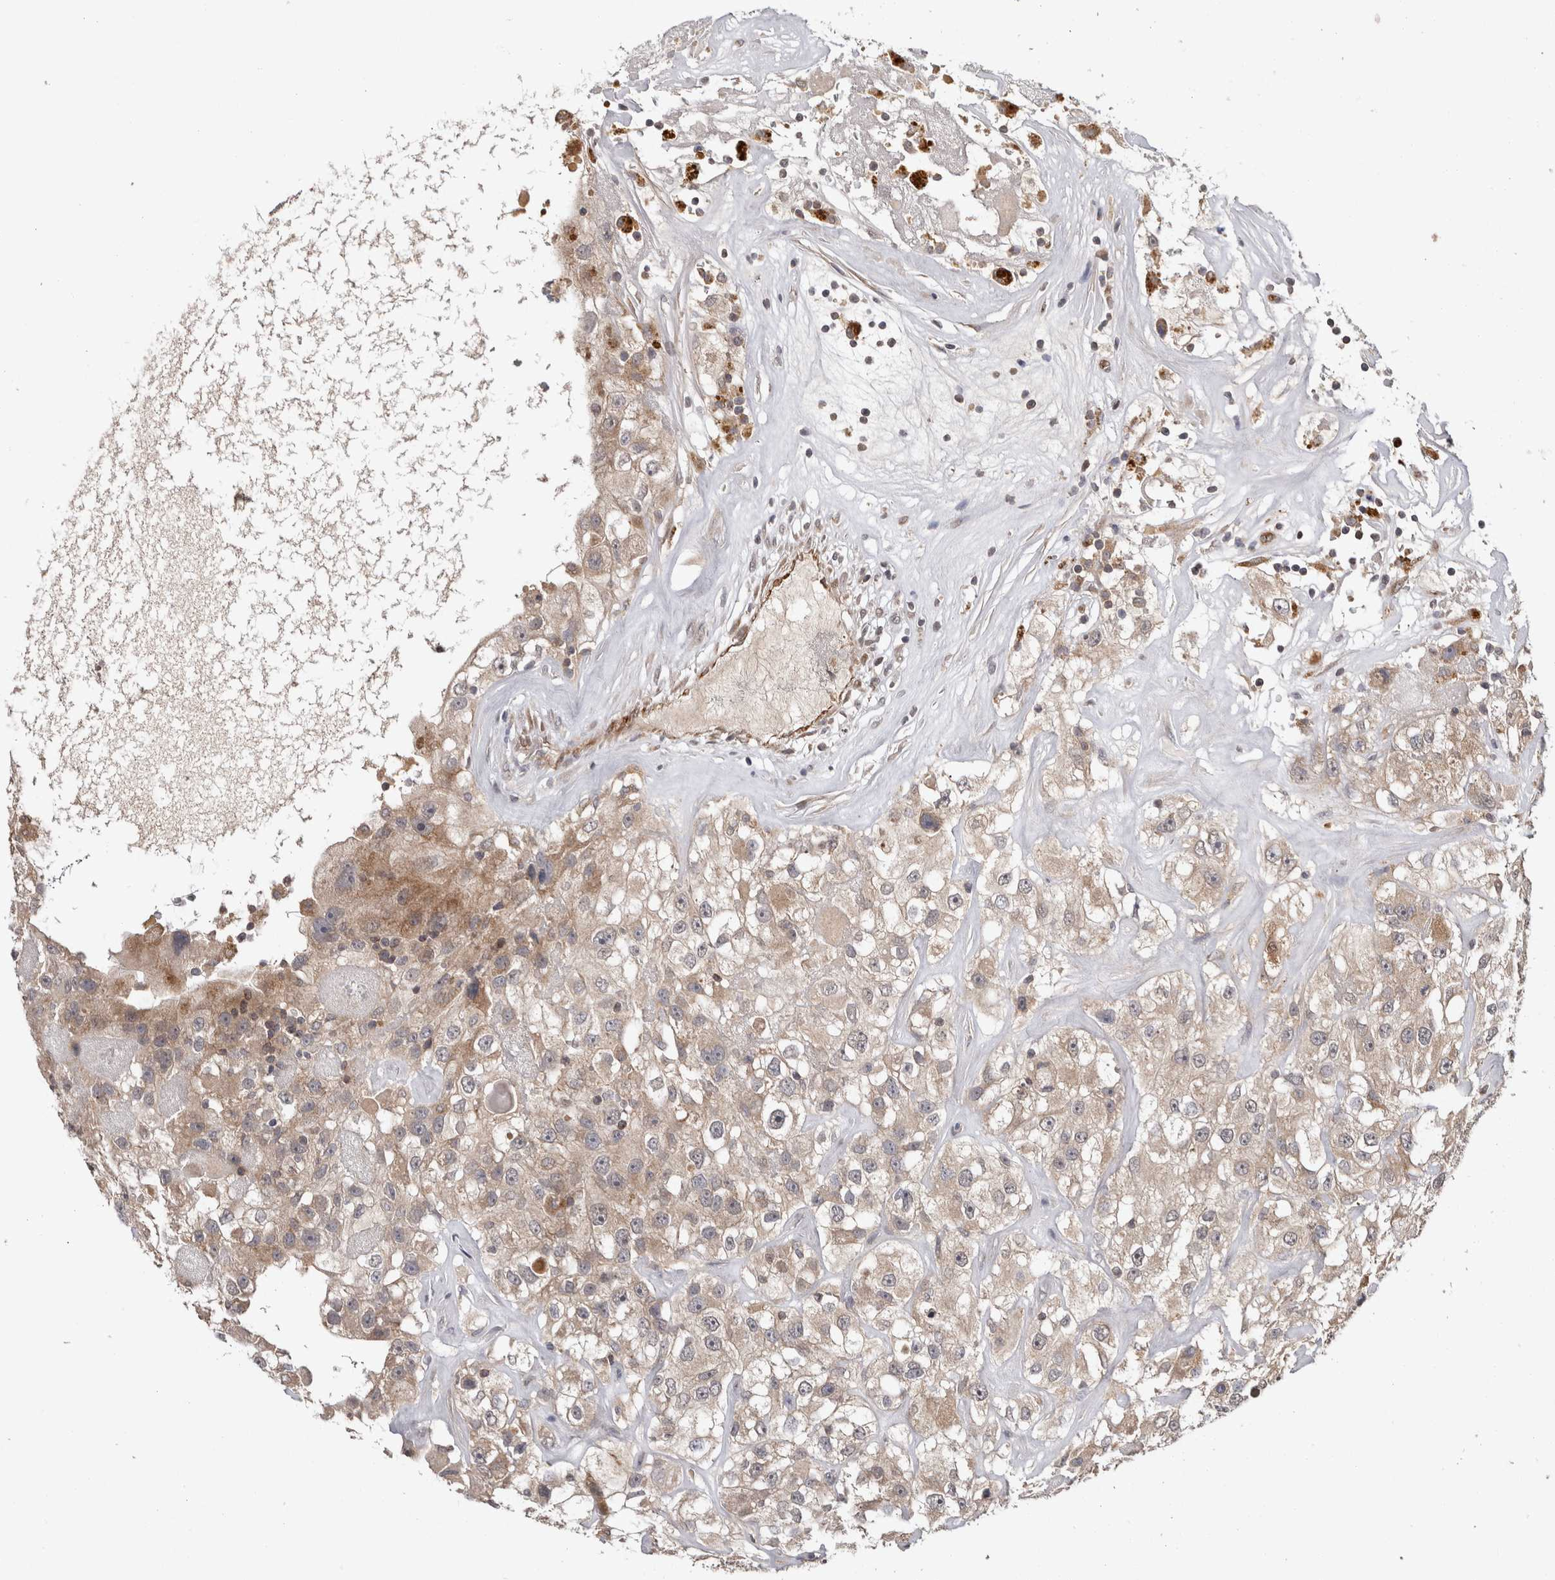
{"staining": {"intensity": "weak", "quantity": "25%-75%", "location": "cytoplasmic/membranous"}, "tissue": "renal cancer", "cell_type": "Tumor cells", "image_type": "cancer", "snomed": [{"axis": "morphology", "description": "Adenocarcinoma, NOS"}, {"axis": "topography", "description": "Kidney"}], "caption": "Renal cancer tissue demonstrates weak cytoplasmic/membranous staining in approximately 25%-75% of tumor cells, visualized by immunohistochemistry.", "gene": "HMOX2", "patient": {"sex": "female", "age": 52}}